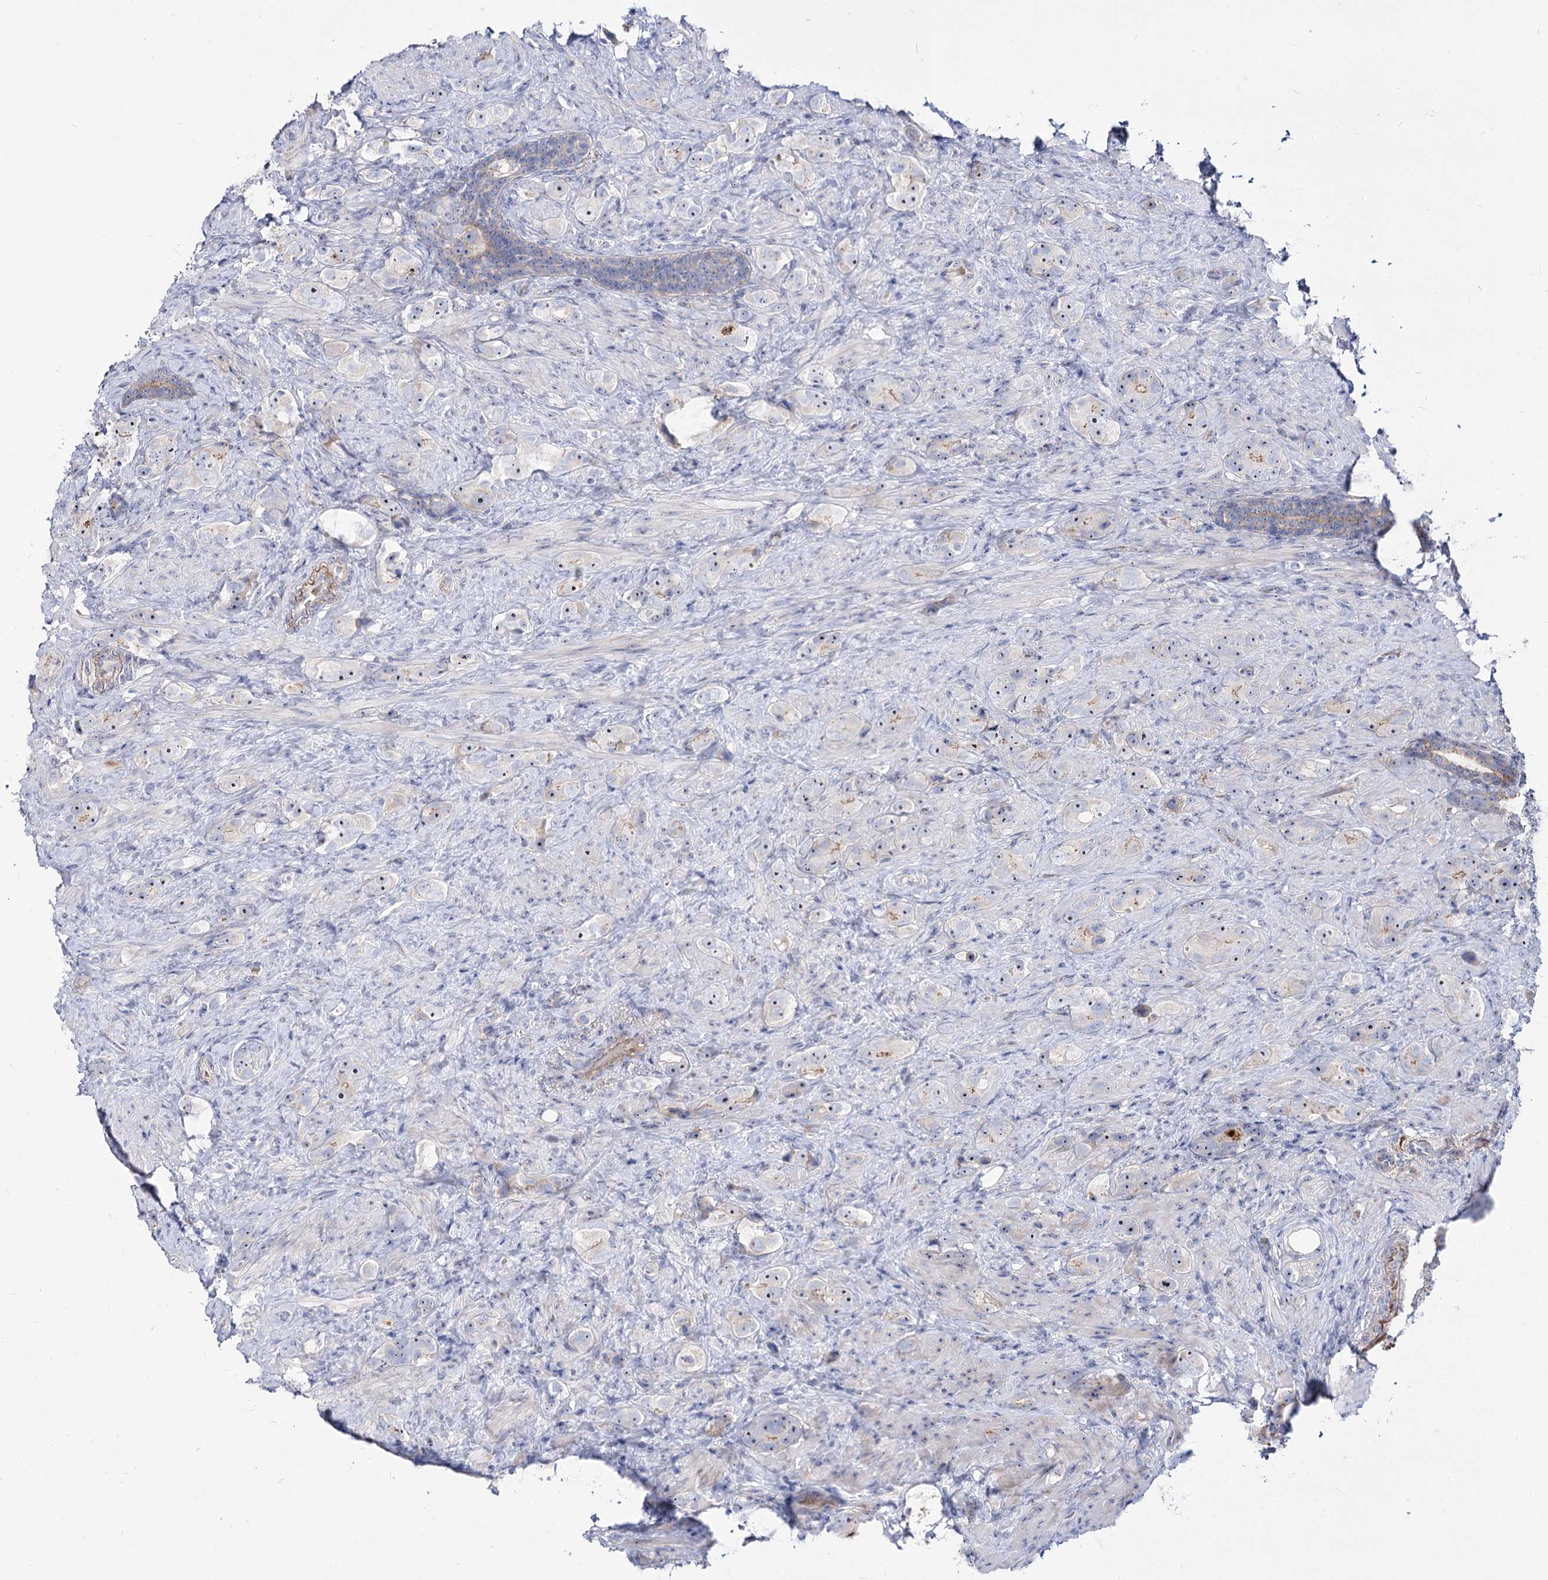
{"staining": {"intensity": "moderate", "quantity": "25%-75%", "location": "nuclear"}, "tissue": "prostate cancer", "cell_type": "Tumor cells", "image_type": "cancer", "snomed": [{"axis": "morphology", "description": "Adenocarcinoma, High grade"}, {"axis": "topography", "description": "Prostate"}], "caption": "Immunohistochemistry (IHC) micrograph of human high-grade adenocarcinoma (prostate) stained for a protein (brown), which displays medium levels of moderate nuclear staining in approximately 25%-75% of tumor cells.", "gene": "SUOX", "patient": {"sex": "male", "age": 63}}